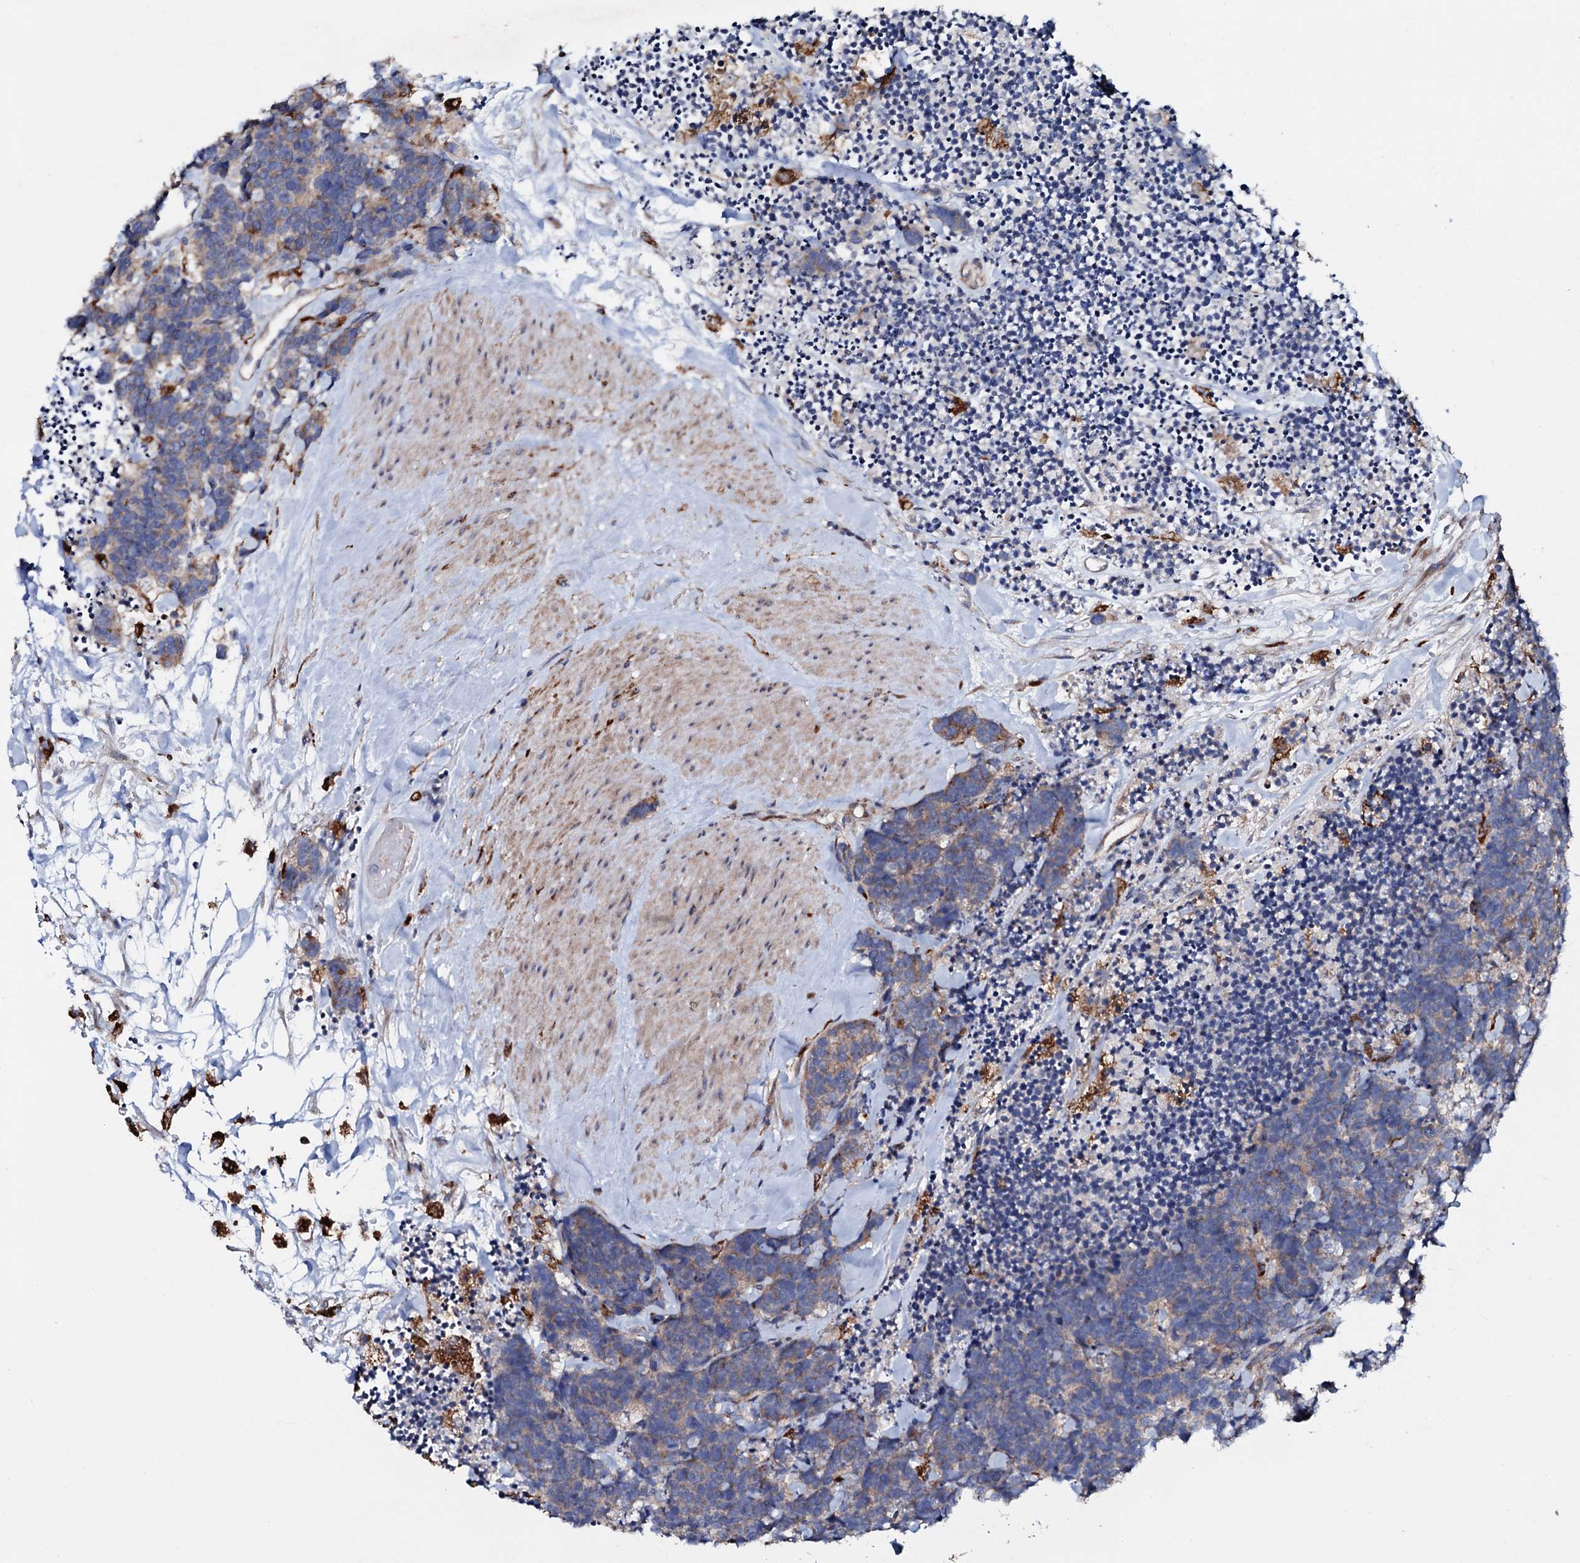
{"staining": {"intensity": "weak", "quantity": "<25%", "location": "cytoplasmic/membranous"}, "tissue": "carcinoid", "cell_type": "Tumor cells", "image_type": "cancer", "snomed": [{"axis": "morphology", "description": "Carcinoma, NOS"}, {"axis": "morphology", "description": "Carcinoid, malignant, NOS"}, {"axis": "topography", "description": "Urinary bladder"}], "caption": "Tumor cells are negative for brown protein staining in carcinoid (malignant).", "gene": "P2RX4", "patient": {"sex": "male", "age": 57}}